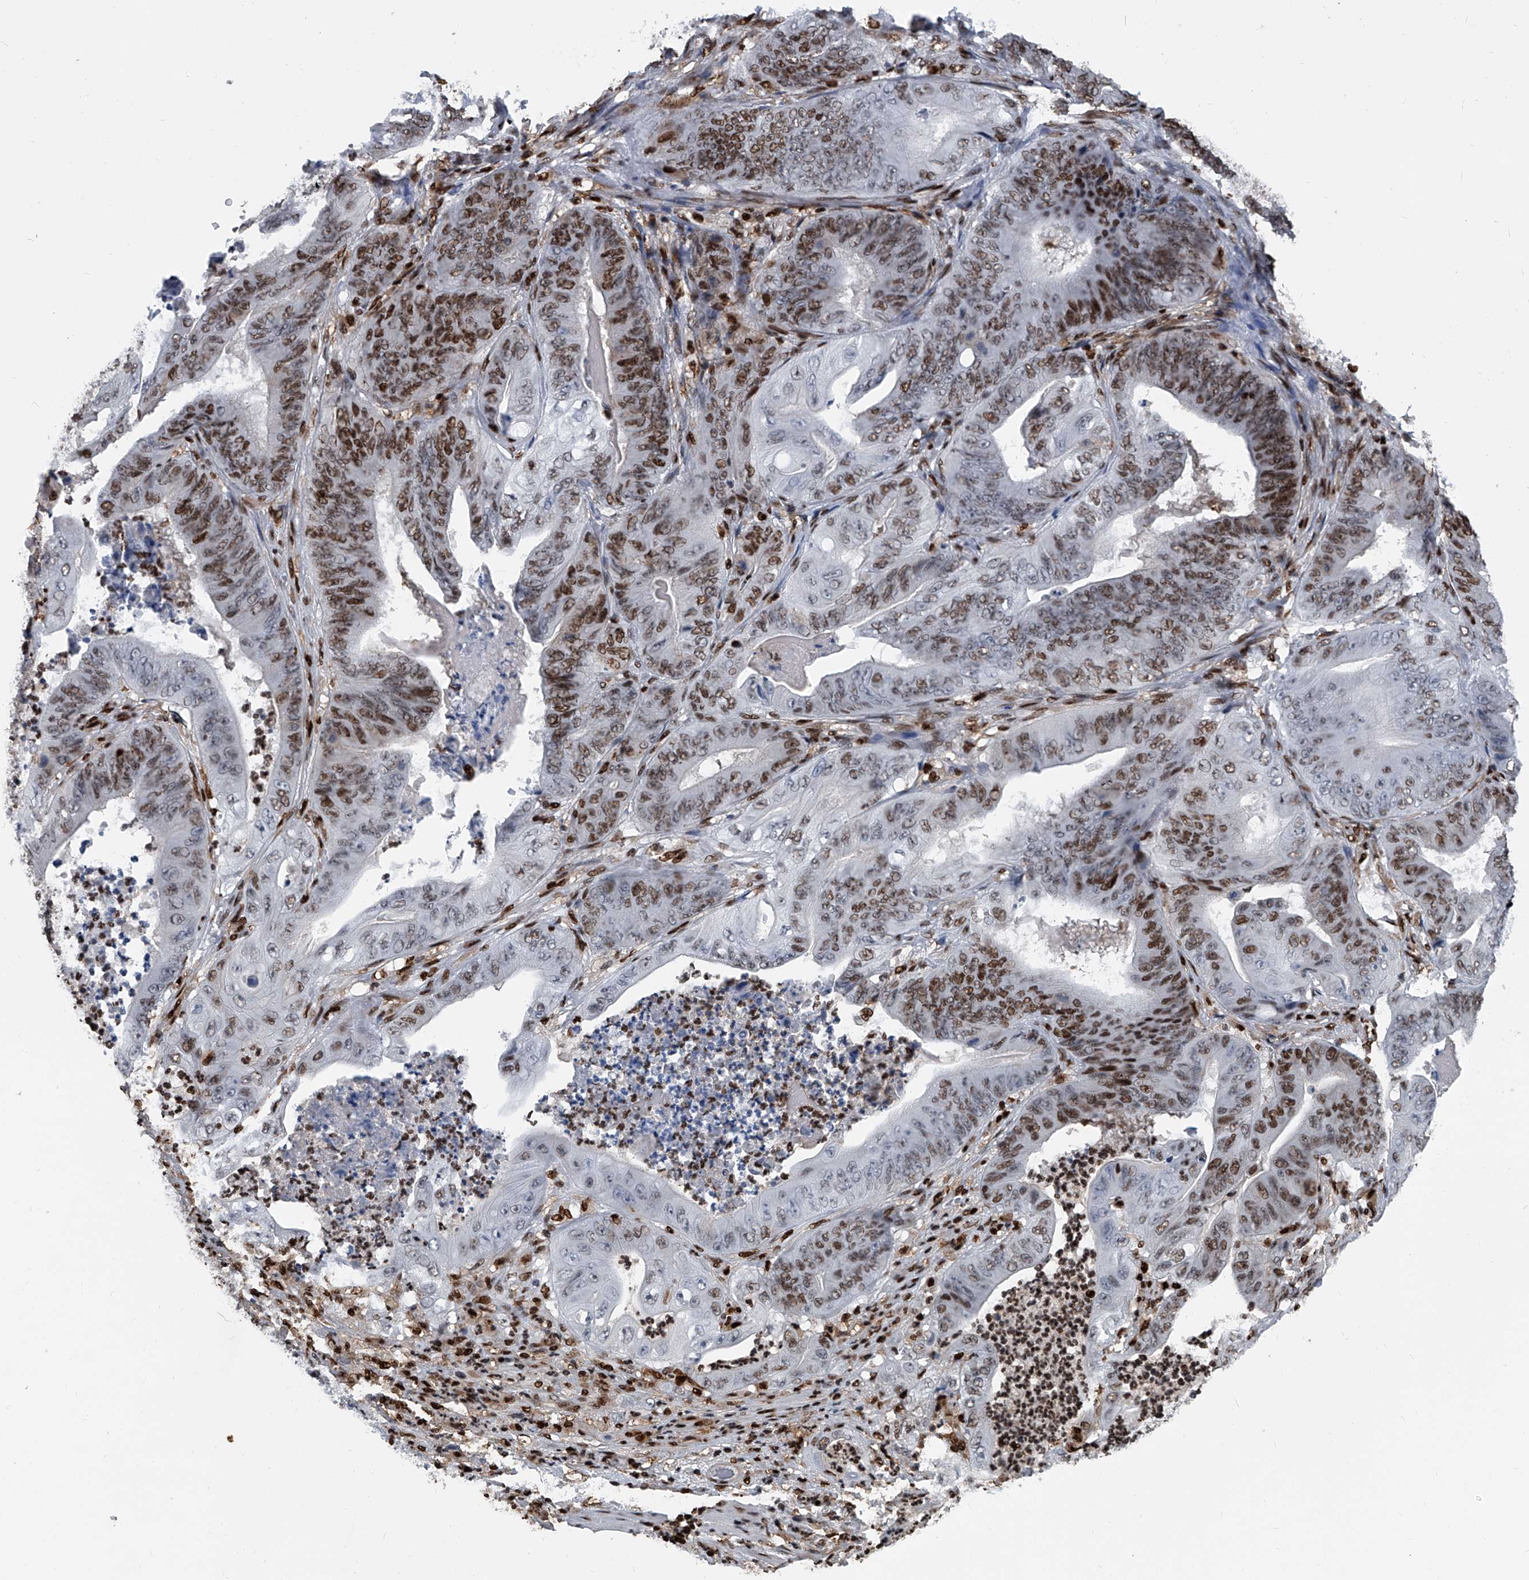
{"staining": {"intensity": "moderate", "quantity": ">75%", "location": "nuclear"}, "tissue": "stomach cancer", "cell_type": "Tumor cells", "image_type": "cancer", "snomed": [{"axis": "morphology", "description": "Adenocarcinoma, NOS"}, {"axis": "topography", "description": "Stomach"}], "caption": "This photomicrograph exhibits IHC staining of adenocarcinoma (stomach), with medium moderate nuclear staining in about >75% of tumor cells.", "gene": "FKBP5", "patient": {"sex": "female", "age": 73}}